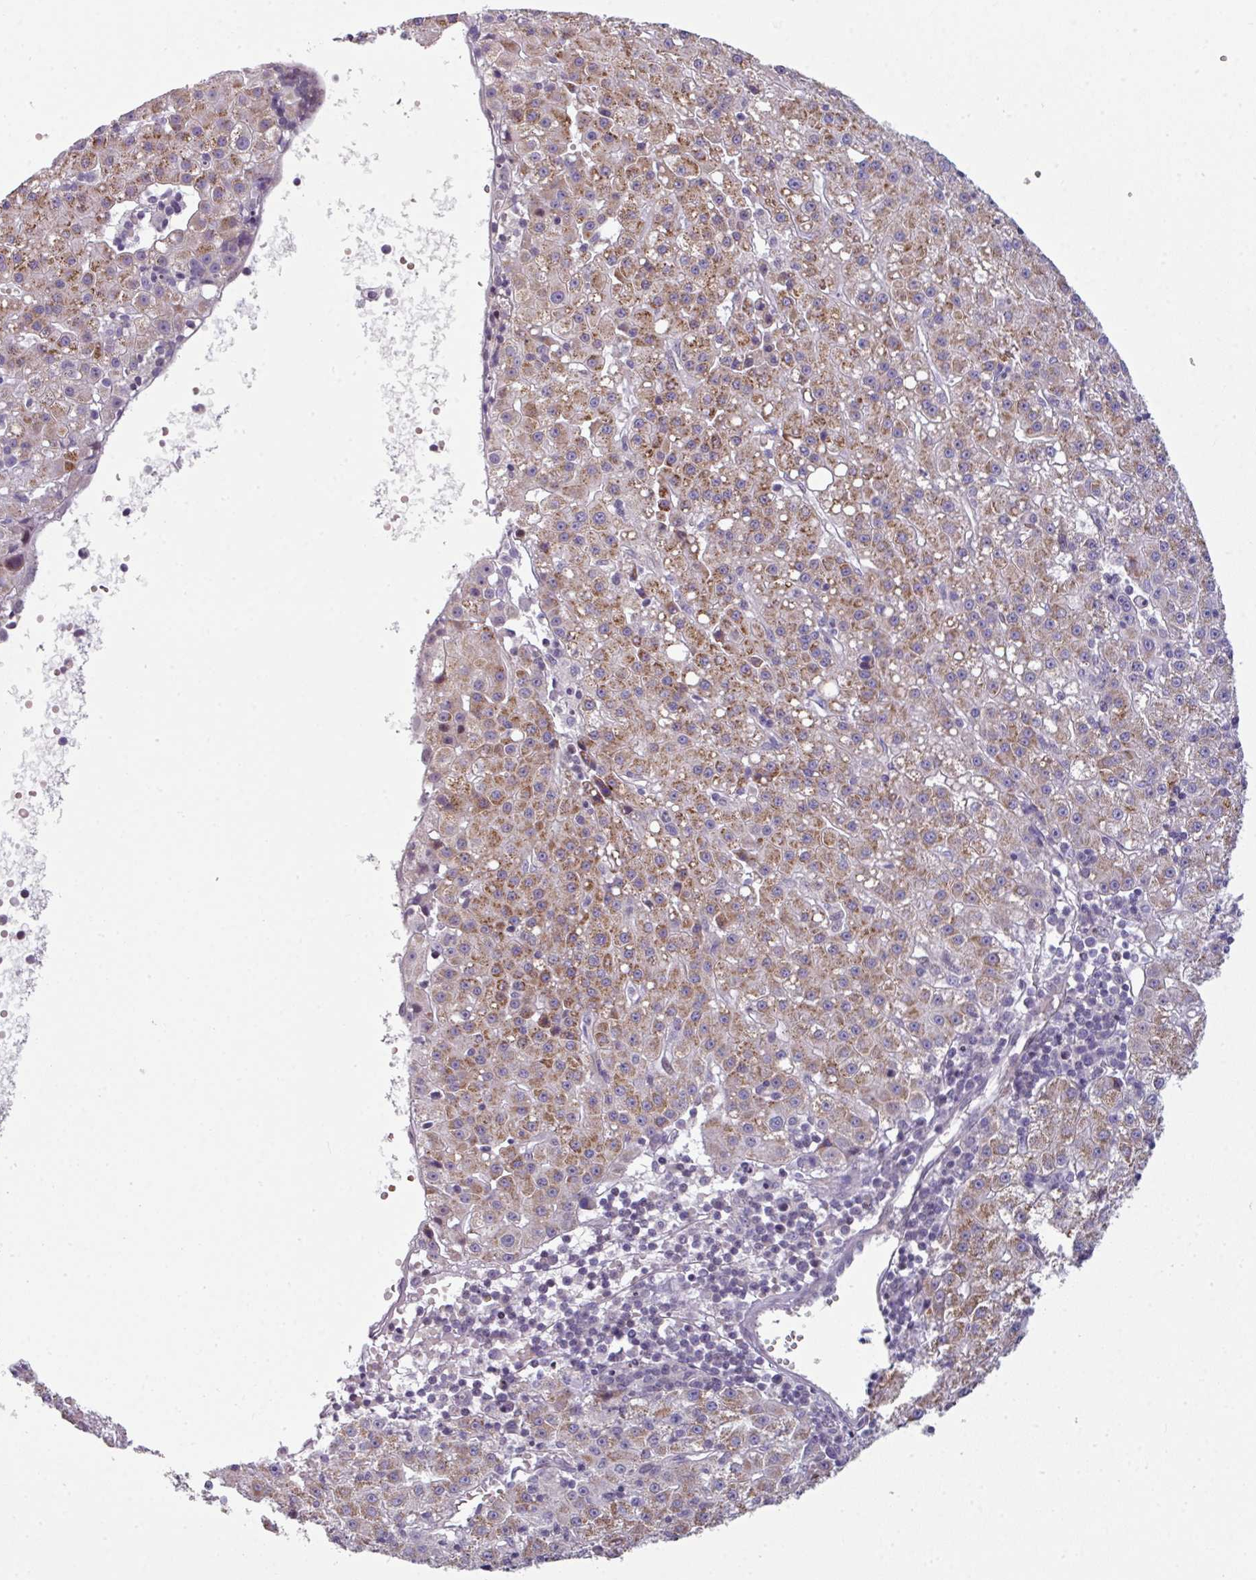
{"staining": {"intensity": "moderate", "quantity": ">75%", "location": "cytoplasmic/membranous"}, "tissue": "liver cancer", "cell_type": "Tumor cells", "image_type": "cancer", "snomed": [{"axis": "morphology", "description": "Carcinoma, Hepatocellular, NOS"}, {"axis": "topography", "description": "Liver"}], "caption": "This is a micrograph of immunohistochemistry staining of liver hepatocellular carcinoma, which shows moderate staining in the cytoplasmic/membranous of tumor cells.", "gene": "STAT5A", "patient": {"sex": "male", "age": 76}}